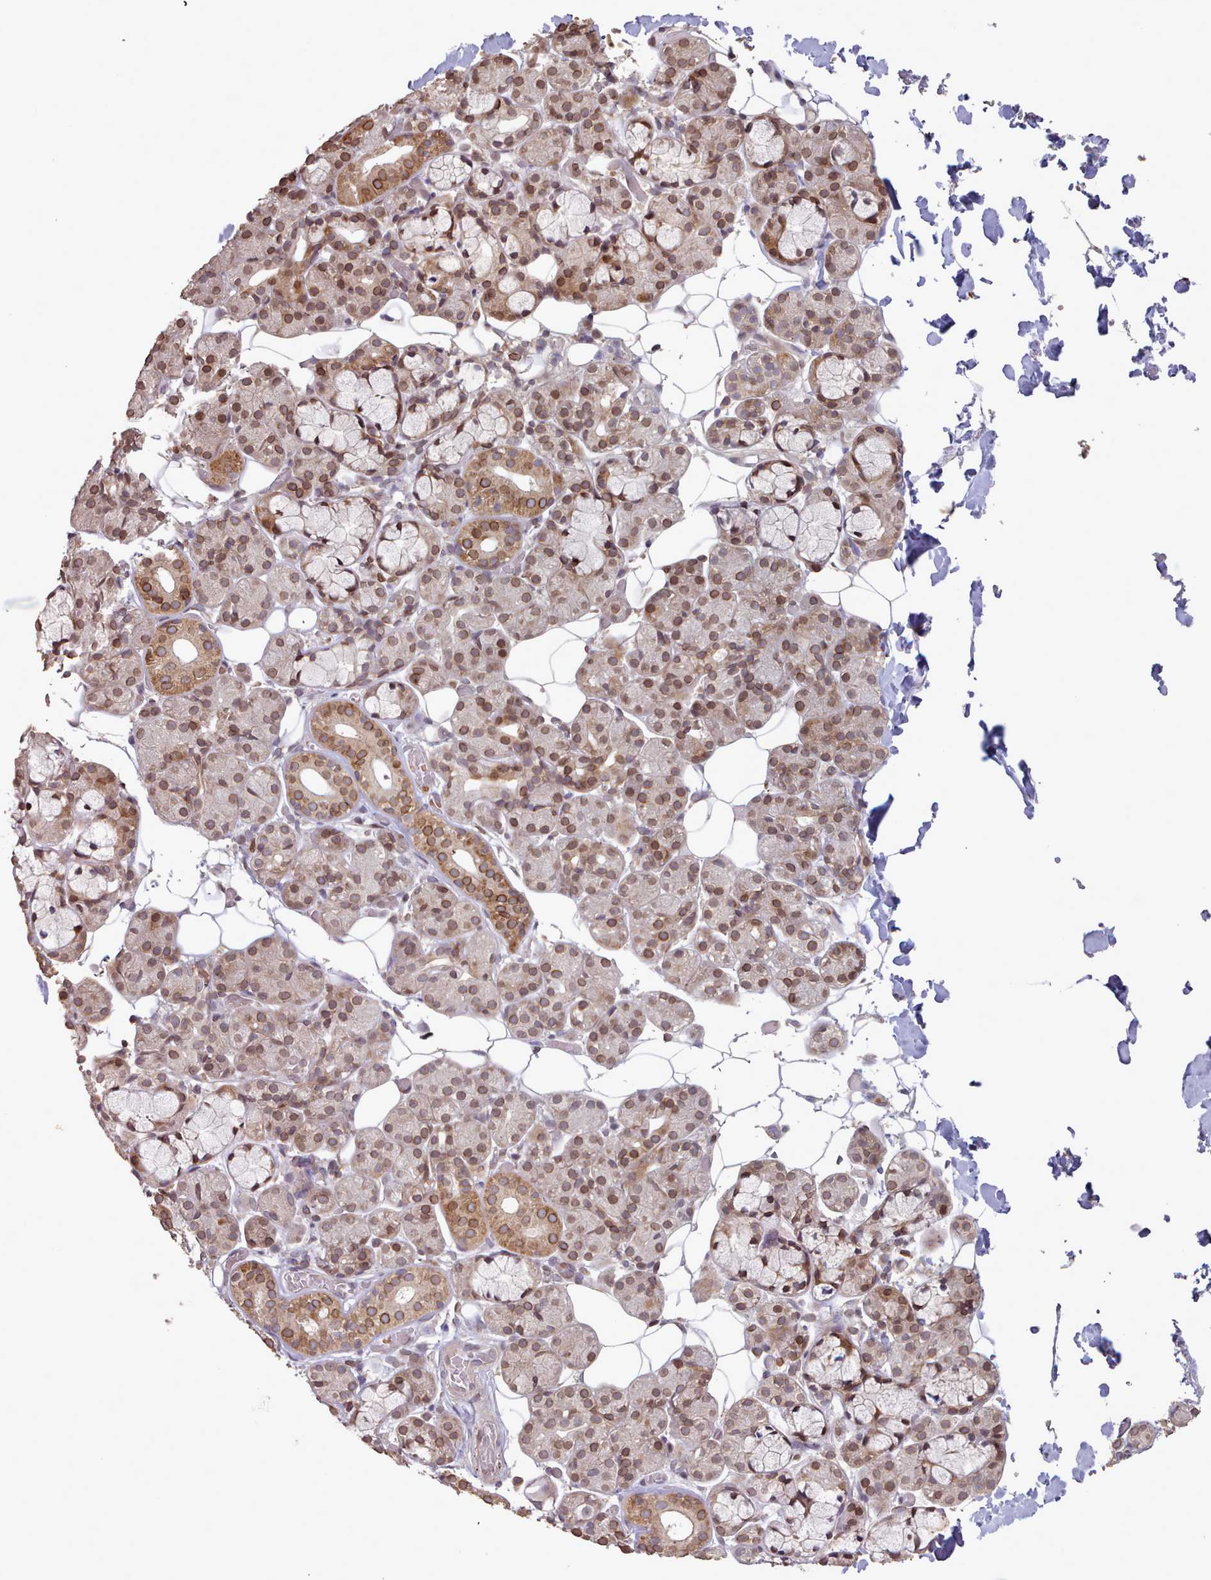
{"staining": {"intensity": "strong", "quantity": "<25%", "location": "cytoplasmic/membranous,nuclear"}, "tissue": "salivary gland", "cell_type": "Glandular cells", "image_type": "normal", "snomed": [{"axis": "morphology", "description": "Normal tissue, NOS"}, {"axis": "topography", "description": "Salivary gland"}], "caption": "Immunohistochemistry (IHC) (DAB) staining of benign human salivary gland reveals strong cytoplasmic/membranous,nuclear protein expression in approximately <25% of glandular cells. The protein of interest is stained brown, and the nuclei are stained in blue (DAB IHC with brightfield microscopy, high magnification).", "gene": "TOR1AIP1", "patient": {"sex": "male", "age": 63}}